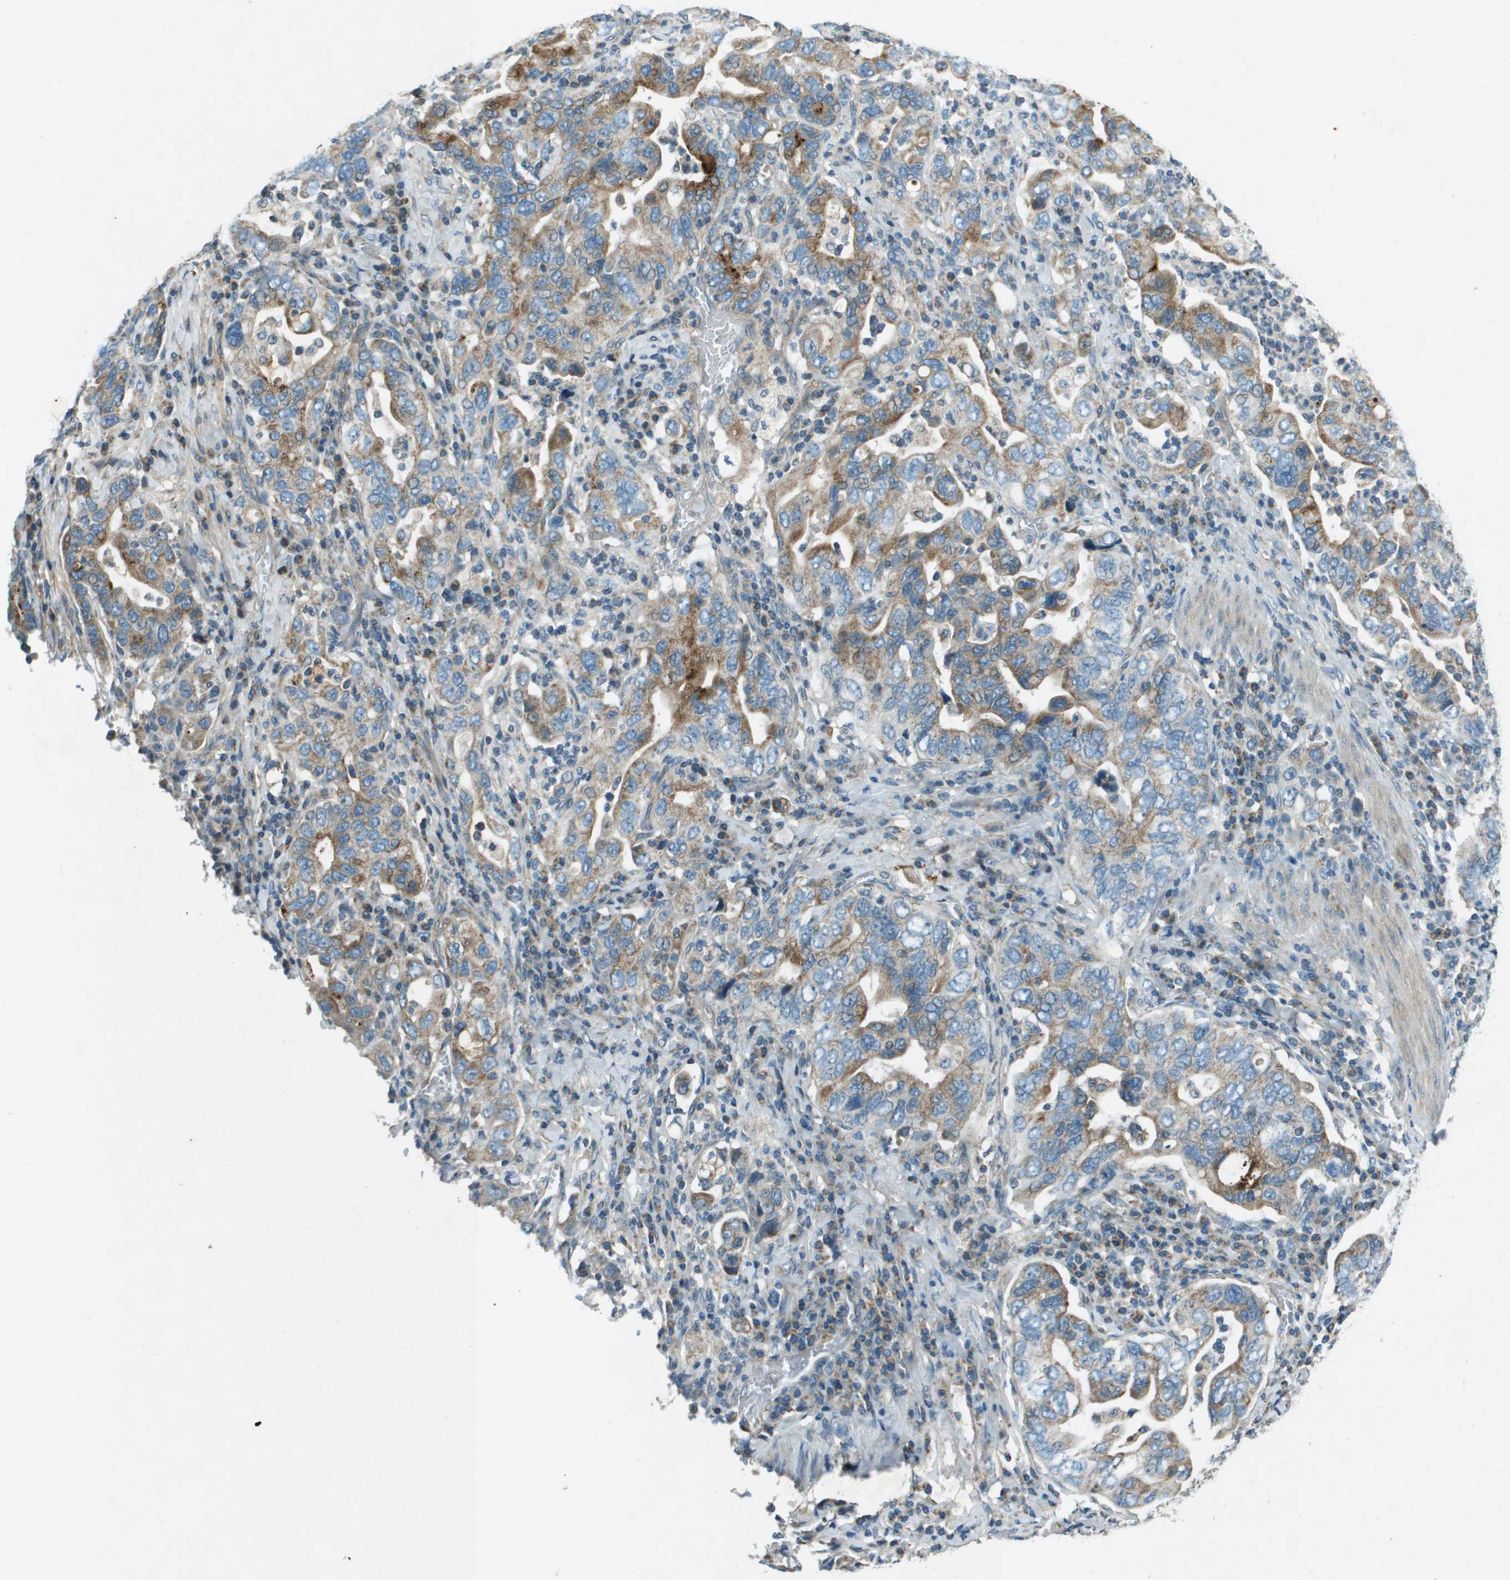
{"staining": {"intensity": "moderate", "quantity": "25%-75%", "location": "cytoplasmic/membranous"}, "tissue": "stomach cancer", "cell_type": "Tumor cells", "image_type": "cancer", "snomed": [{"axis": "morphology", "description": "Adenocarcinoma, NOS"}, {"axis": "topography", "description": "Stomach, upper"}], "caption": "Moderate cytoplasmic/membranous expression for a protein is appreciated in approximately 25%-75% of tumor cells of adenocarcinoma (stomach) using immunohistochemistry.", "gene": "MIGA1", "patient": {"sex": "male", "age": 62}}